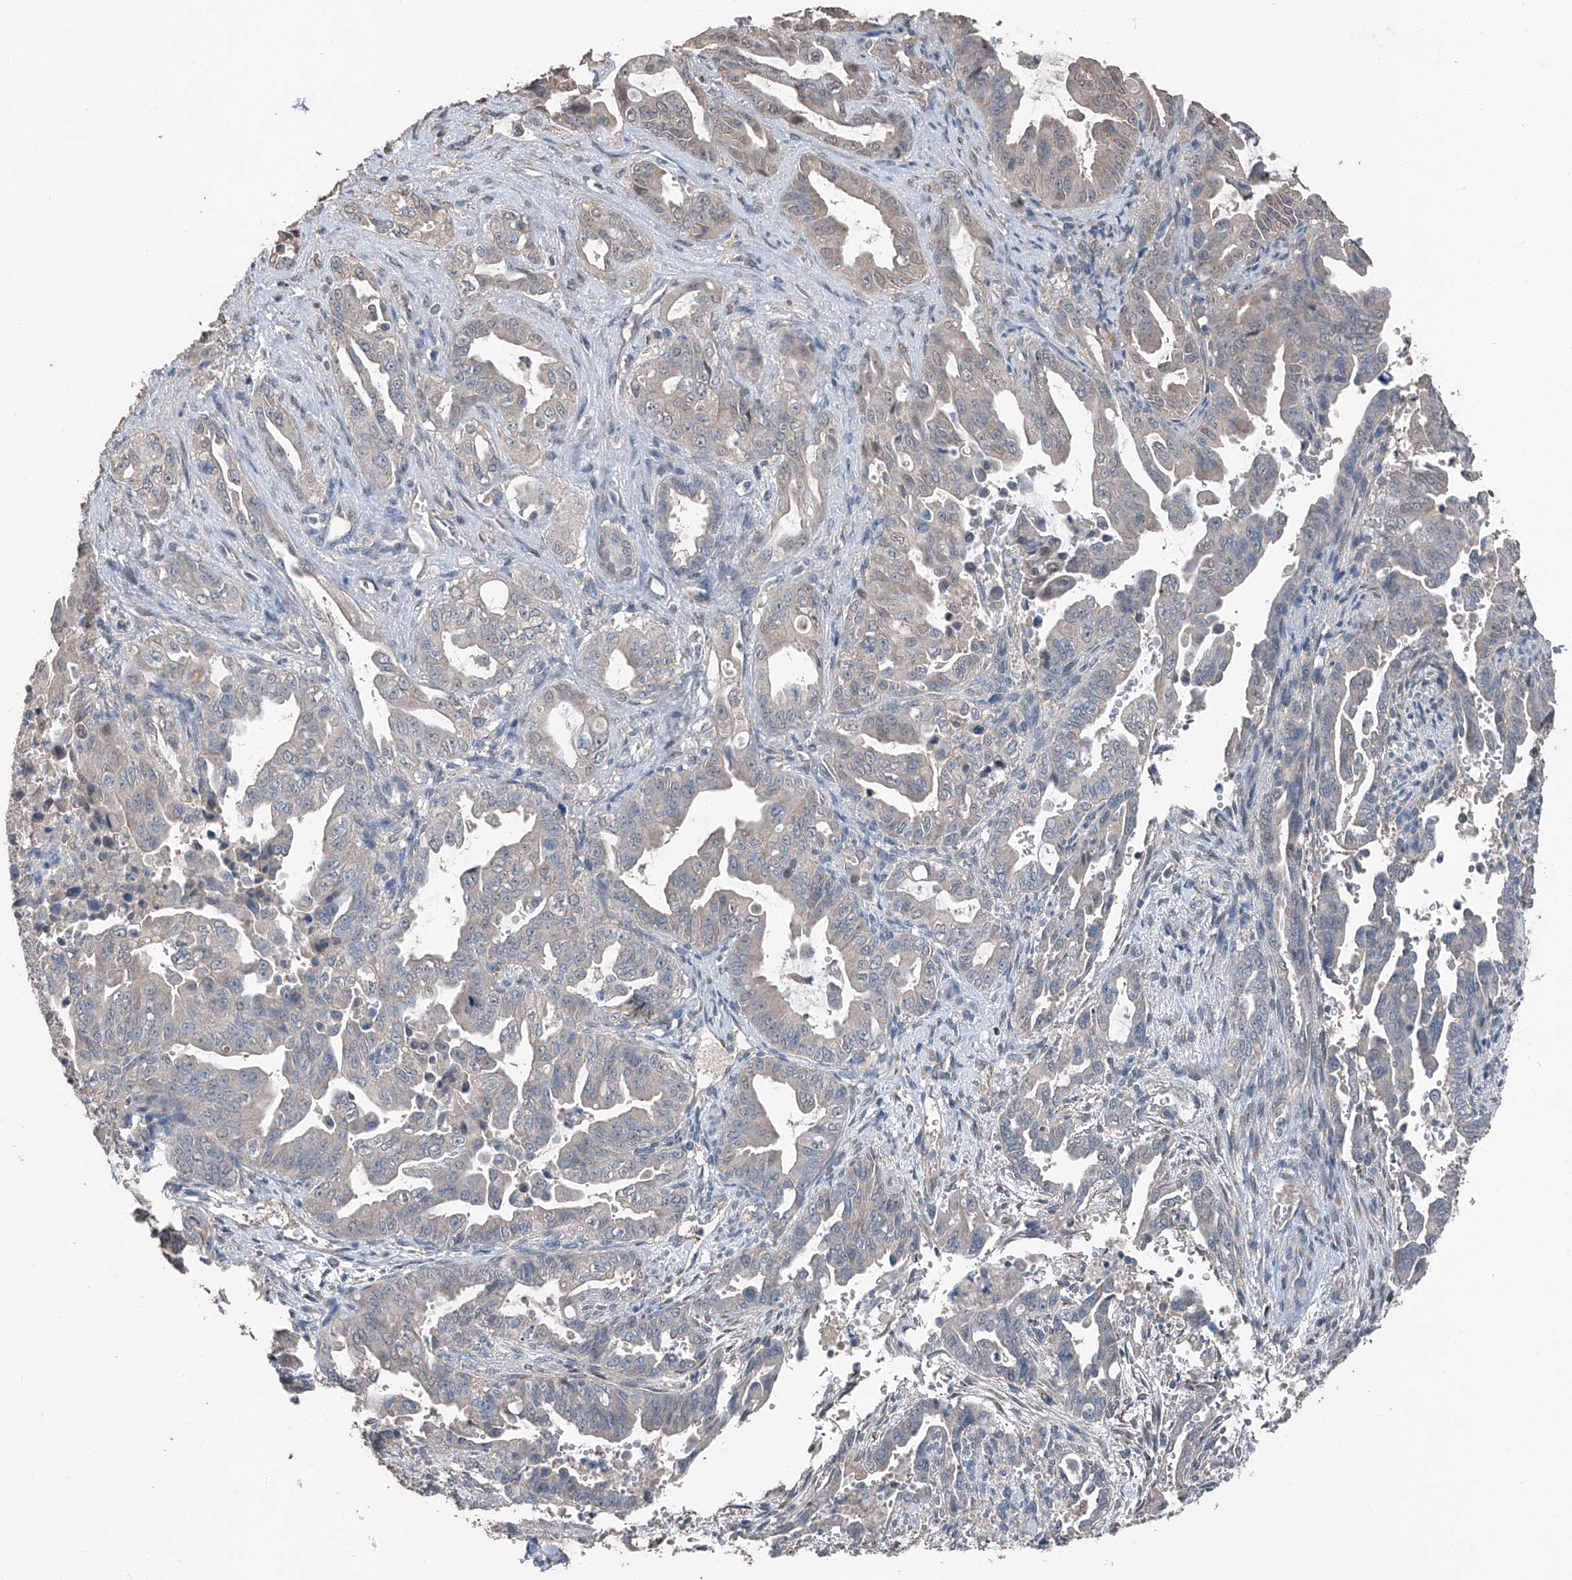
{"staining": {"intensity": "negative", "quantity": "none", "location": "none"}, "tissue": "pancreatic cancer", "cell_type": "Tumor cells", "image_type": "cancer", "snomed": [{"axis": "morphology", "description": "Adenocarcinoma, NOS"}, {"axis": "topography", "description": "Pancreas"}], "caption": "Histopathology image shows no significant protein expression in tumor cells of pancreatic cancer (adenocarcinoma).", "gene": "MAMLD1", "patient": {"sex": "male", "age": 70}}